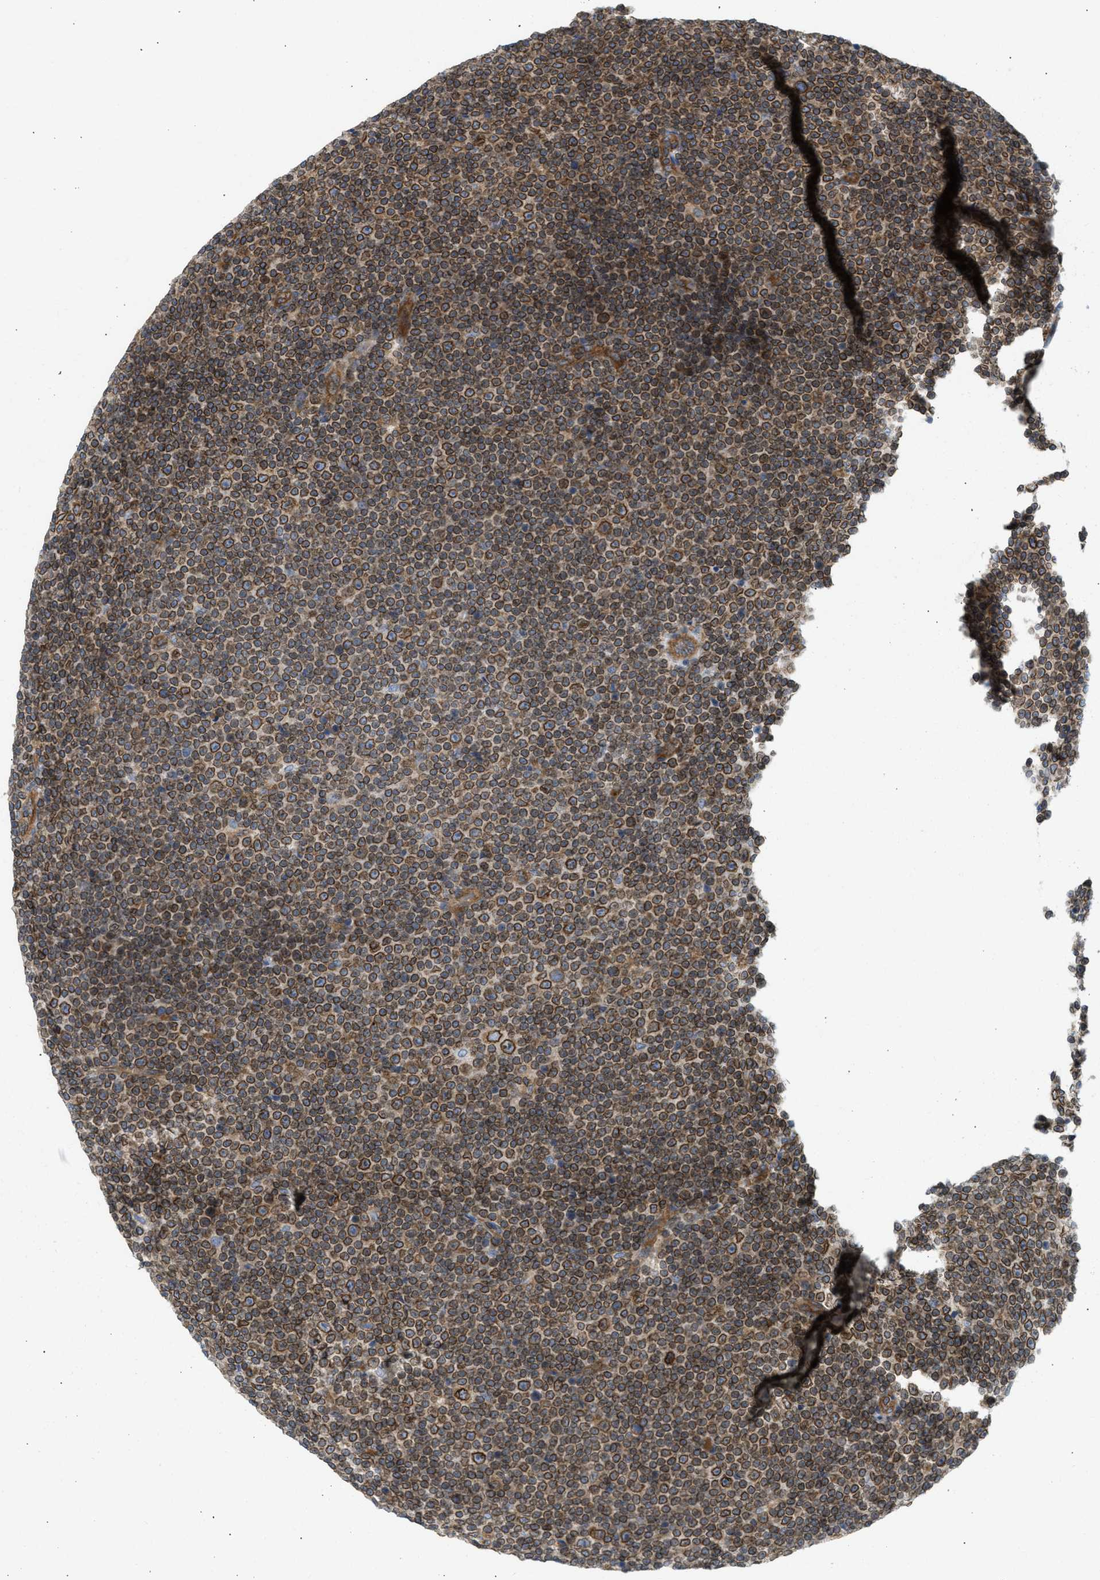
{"staining": {"intensity": "strong", "quantity": ">75%", "location": "cytoplasmic/membranous,nuclear"}, "tissue": "lymphoma", "cell_type": "Tumor cells", "image_type": "cancer", "snomed": [{"axis": "morphology", "description": "Malignant lymphoma, non-Hodgkin's type, Low grade"}, {"axis": "topography", "description": "Lymph node"}], "caption": "A high-resolution histopathology image shows immunohistochemistry staining of lymphoma, which demonstrates strong cytoplasmic/membranous and nuclear expression in approximately >75% of tumor cells.", "gene": "STRN", "patient": {"sex": "female", "age": 67}}